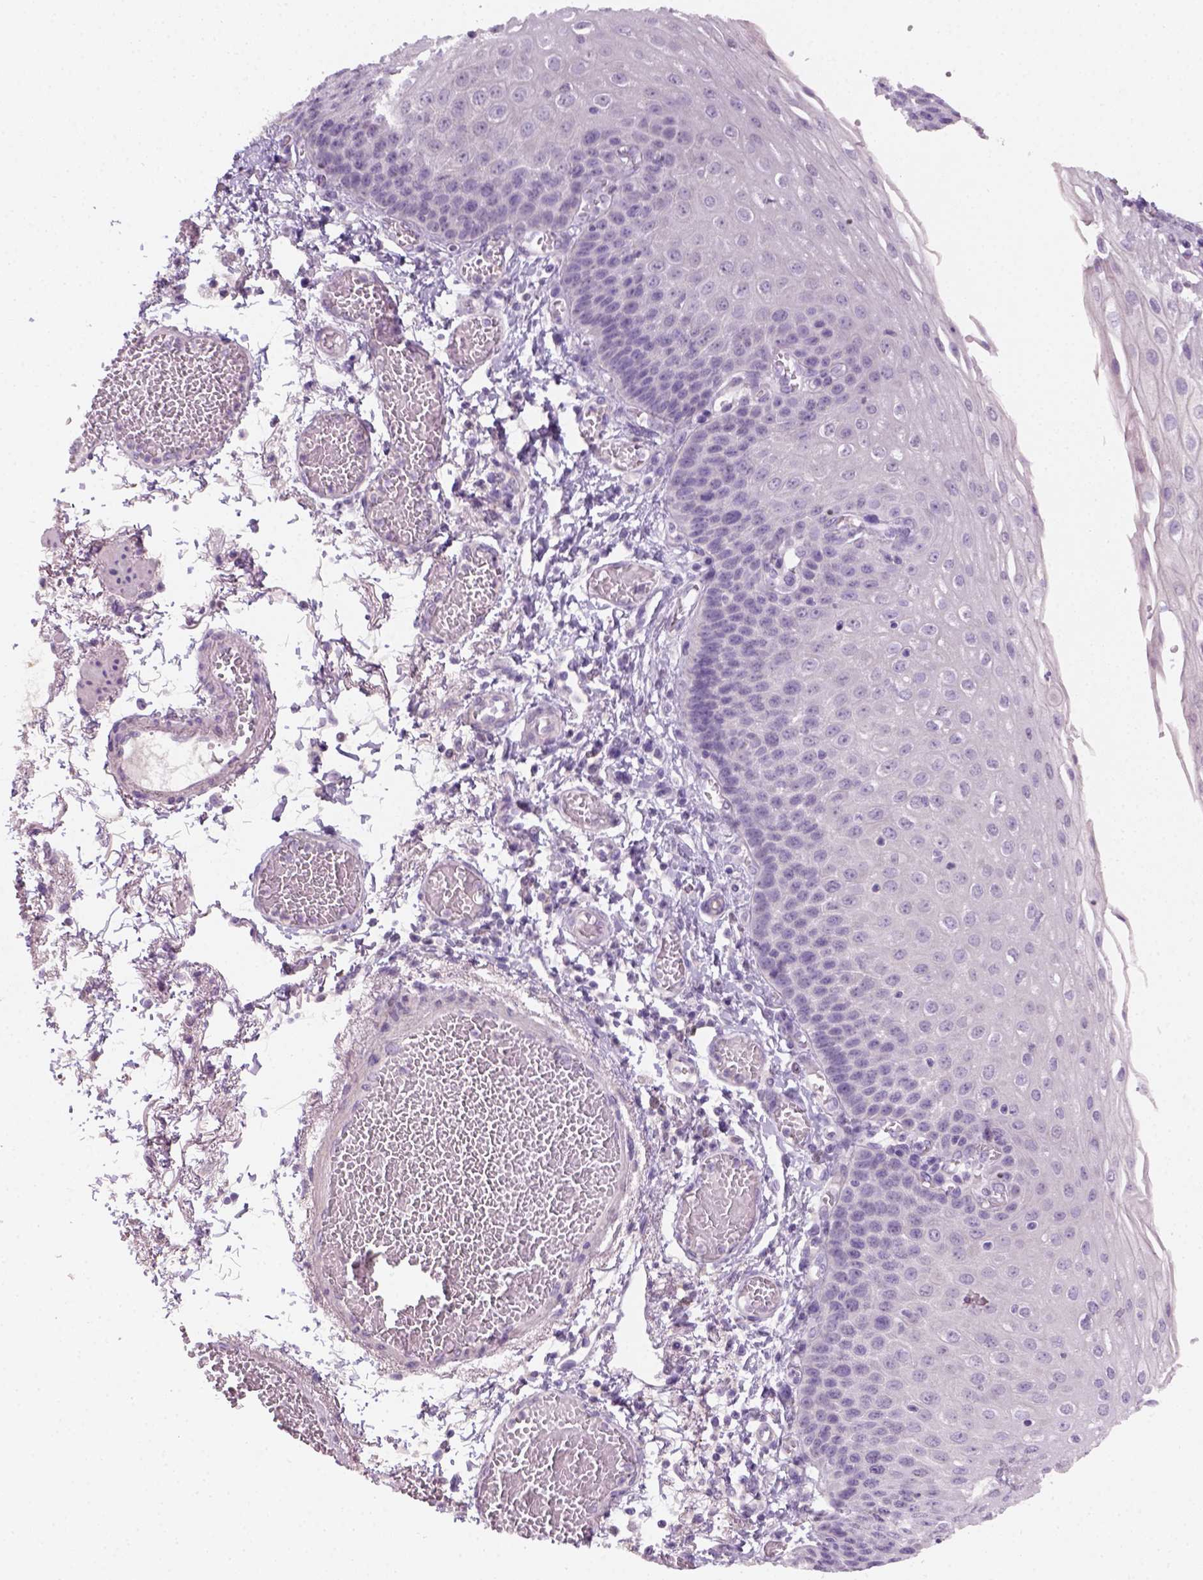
{"staining": {"intensity": "negative", "quantity": "none", "location": "none"}, "tissue": "esophagus", "cell_type": "Squamous epithelial cells", "image_type": "normal", "snomed": [{"axis": "morphology", "description": "Normal tissue, NOS"}, {"axis": "morphology", "description": "Adenocarcinoma, NOS"}, {"axis": "topography", "description": "Esophagus"}], "caption": "The histopathology image reveals no staining of squamous epithelial cells in normal esophagus. Nuclei are stained in blue.", "gene": "GFI1B", "patient": {"sex": "male", "age": 81}}